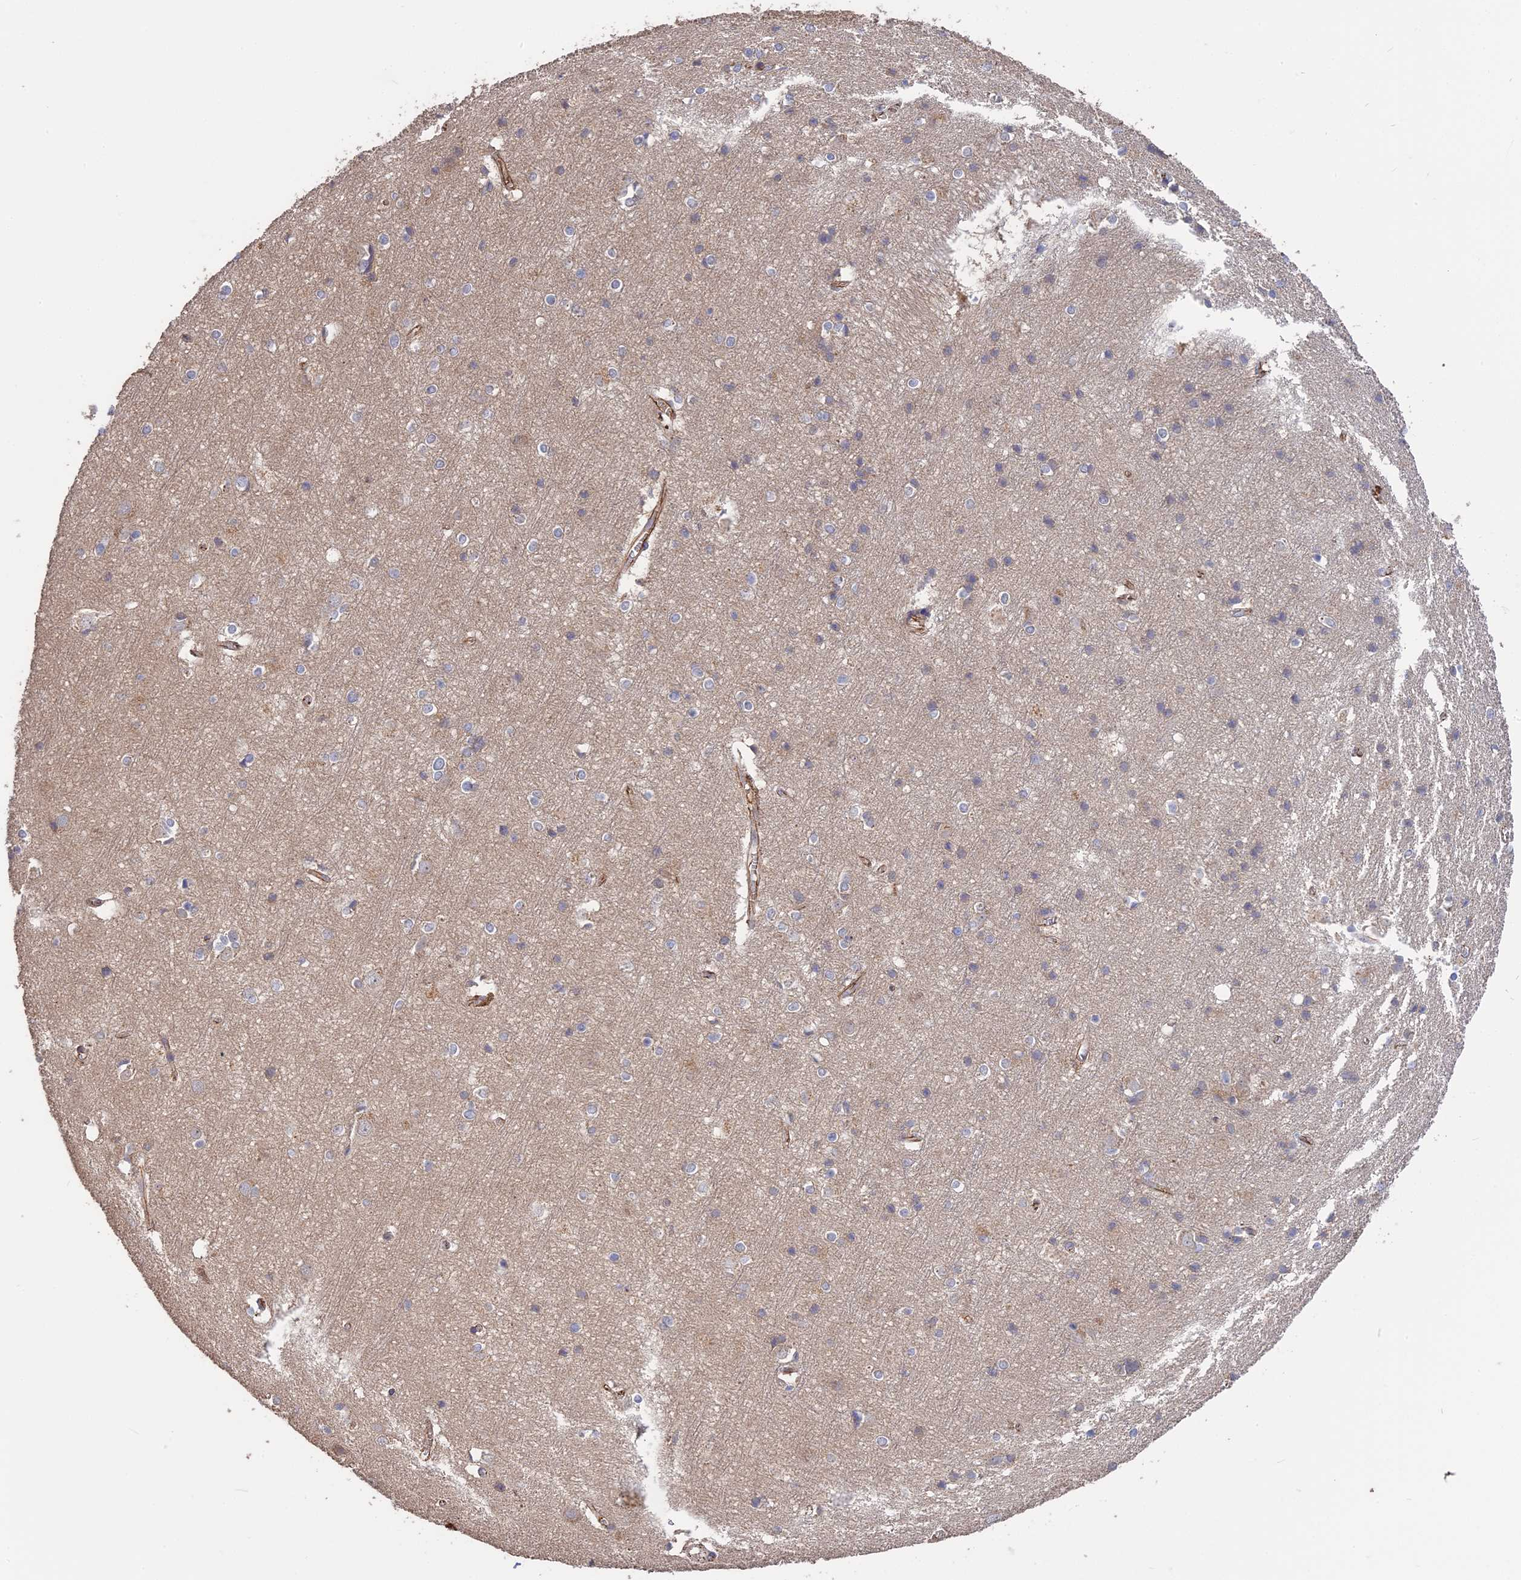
{"staining": {"intensity": "moderate", "quantity": ">75%", "location": "cytoplasmic/membranous"}, "tissue": "cerebral cortex", "cell_type": "Endothelial cells", "image_type": "normal", "snomed": [{"axis": "morphology", "description": "Normal tissue, NOS"}, {"axis": "topography", "description": "Cerebral cortex"}], "caption": "Brown immunohistochemical staining in benign human cerebral cortex displays moderate cytoplasmic/membranous expression in approximately >75% of endothelial cells. Using DAB (brown) and hematoxylin (blue) stains, captured at high magnification using brightfield microscopy.", "gene": "ARHGAP40", "patient": {"sex": "male", "age": 54}}